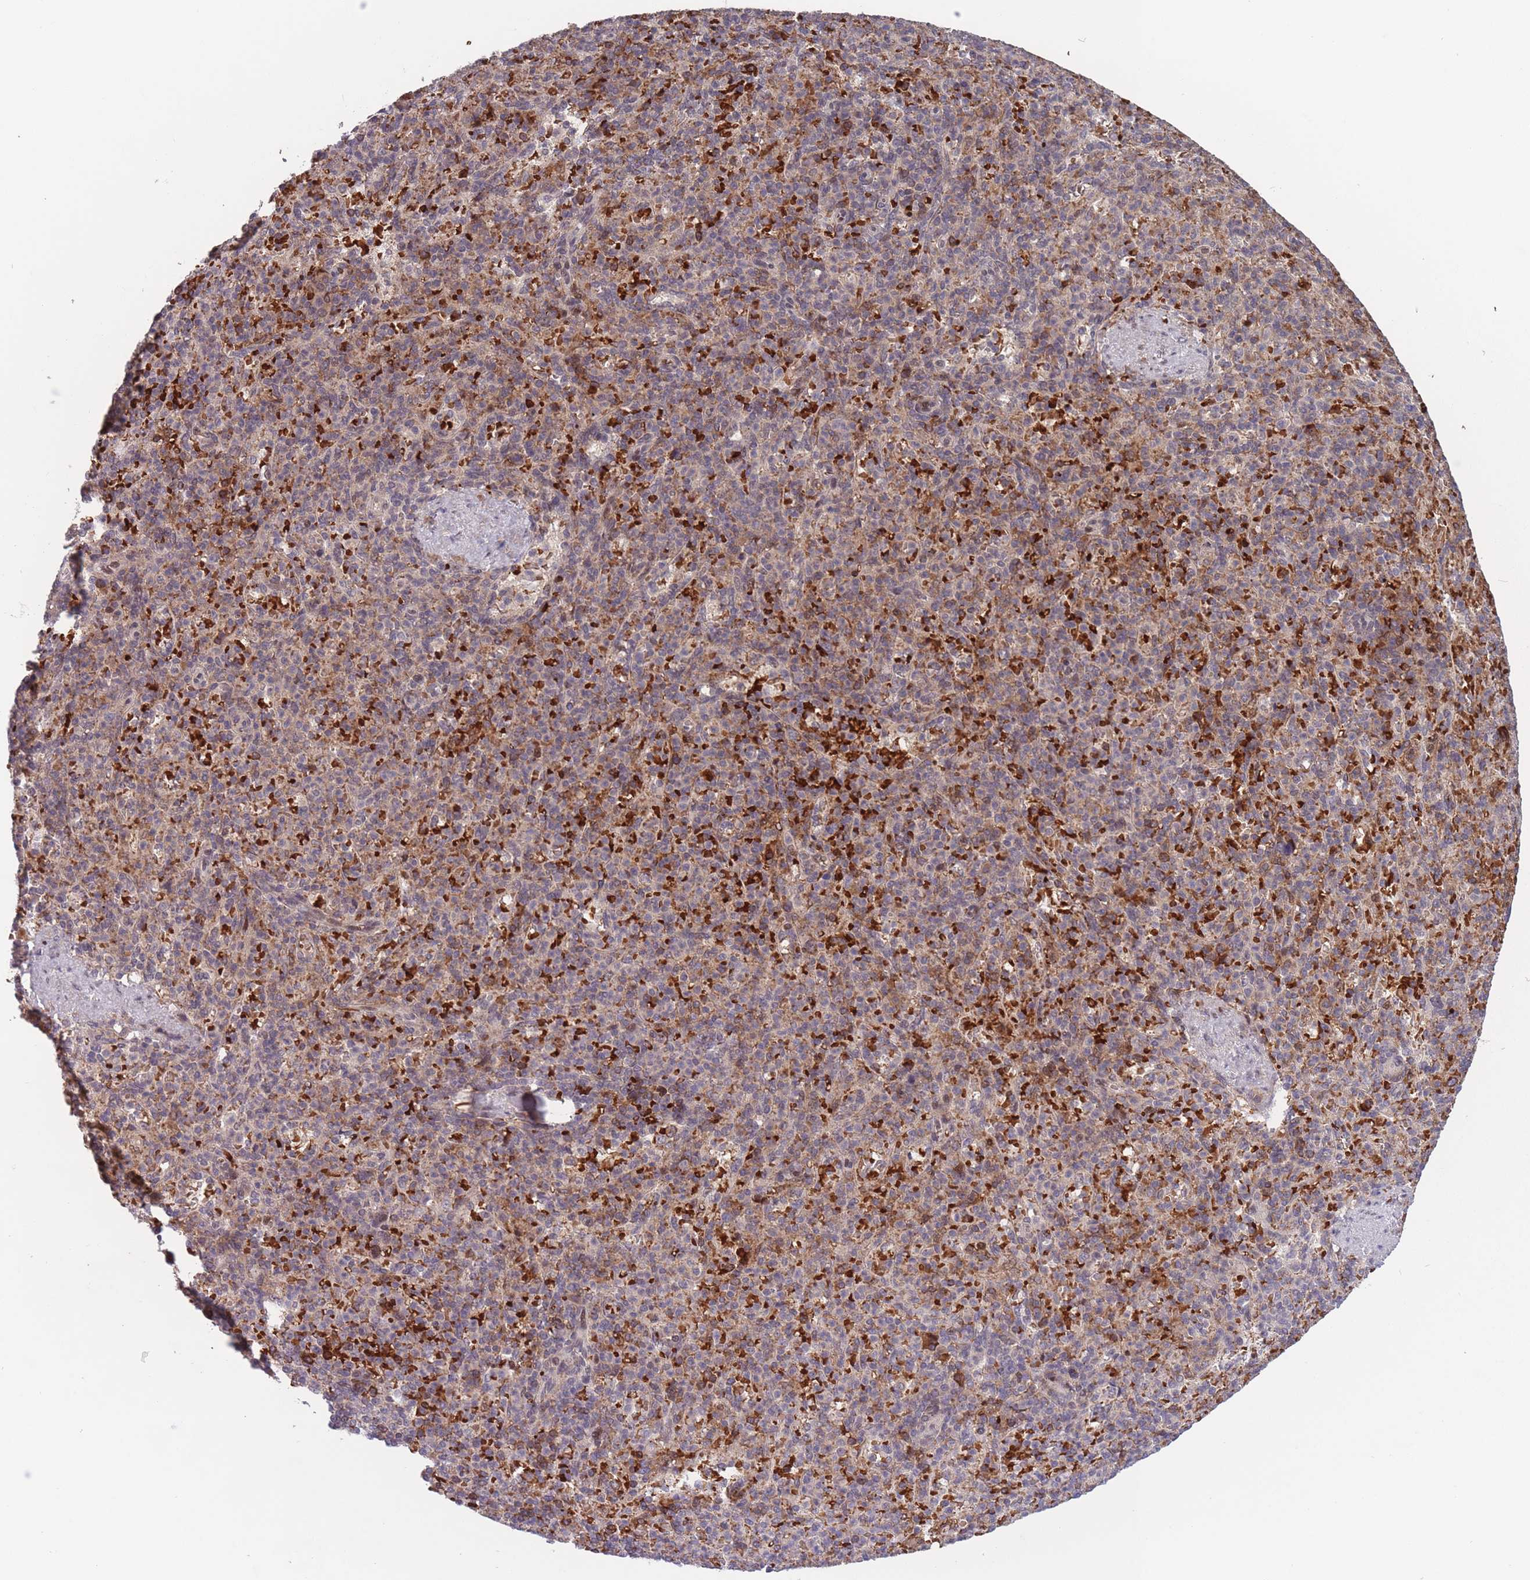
{"staining": {"intensity": "moderate", "quantity": "25%-75%", "location": "cytoplasmic/membranous"}, "tissue": "spleen", "cell_type": "Cells in red pulp", "image_type": "normal", "snomed": [{"axis": "morphology", "description": "Normal tissue, NOS"}, {"axis": "topography", "description": "Spleen"}], "caption": "Approximately 25%-75% of cells in red pulp in normal human spleen display moderate cytoplasmic/membranous protein positivity as visualized by brown immunohistochemical staining.", "gene": "SECTM1", "patient": {"sex": "female", "age": 74}}